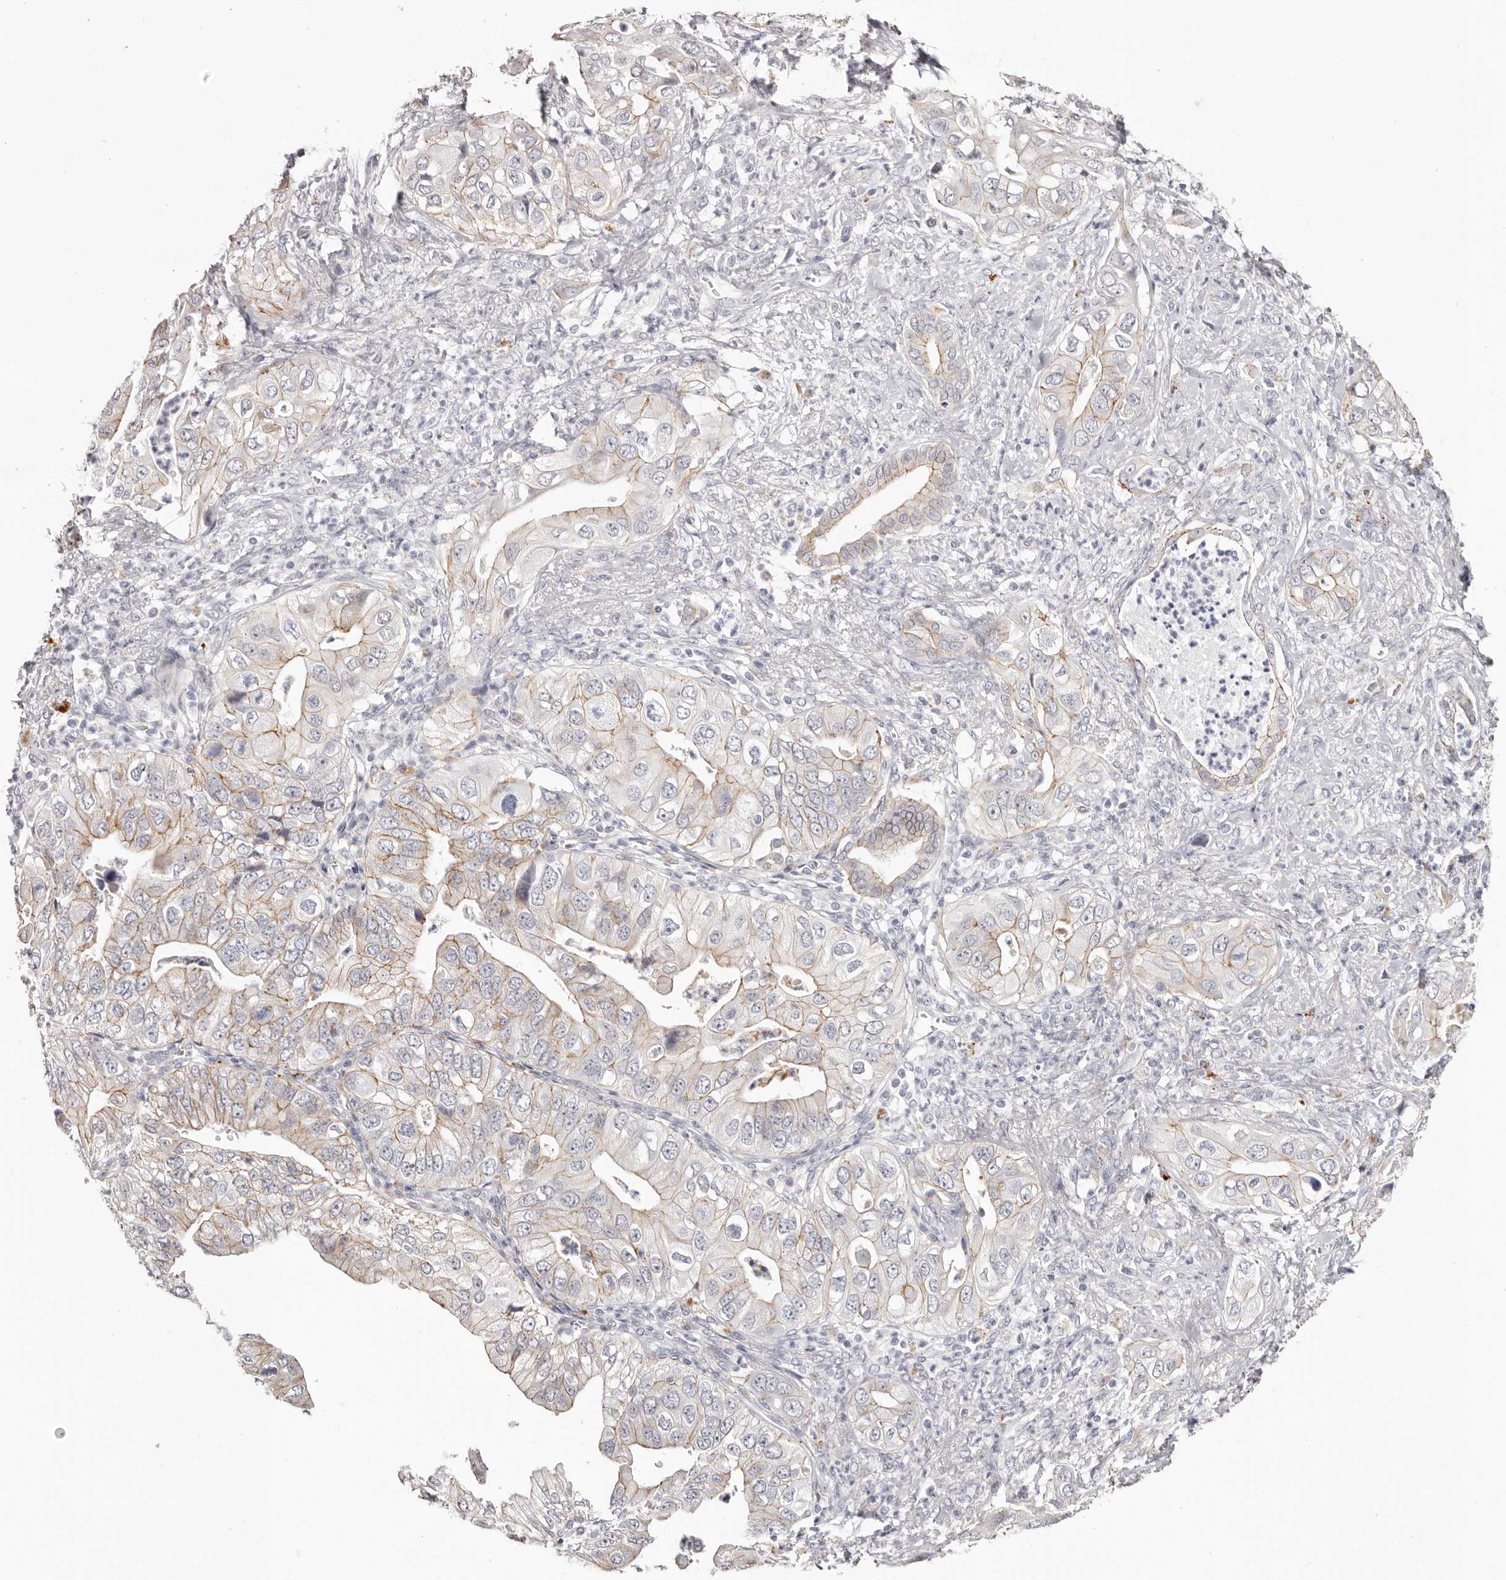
{"staining": {"intensity": "weak", "quantity": "25%-75%", "location": "cytoplasmic/membranous"}, "tissue": "pancreatic cancer", "cell_type": "Tumor cells", "image_type": "cancer", "snomed": [{"axis": "morphology", "description": "Adenocarcinoma, NOS"}, {"axis": "topography", "description": "Pancreas"}], "caption": "Tumor cells display weak cytoplasmic/membranous positivity in about 25%-75% of cells in pancreatic adenocarcinoma.", "gene": "PCDHB6", "patient": {"sex": "female", "age": 78}}